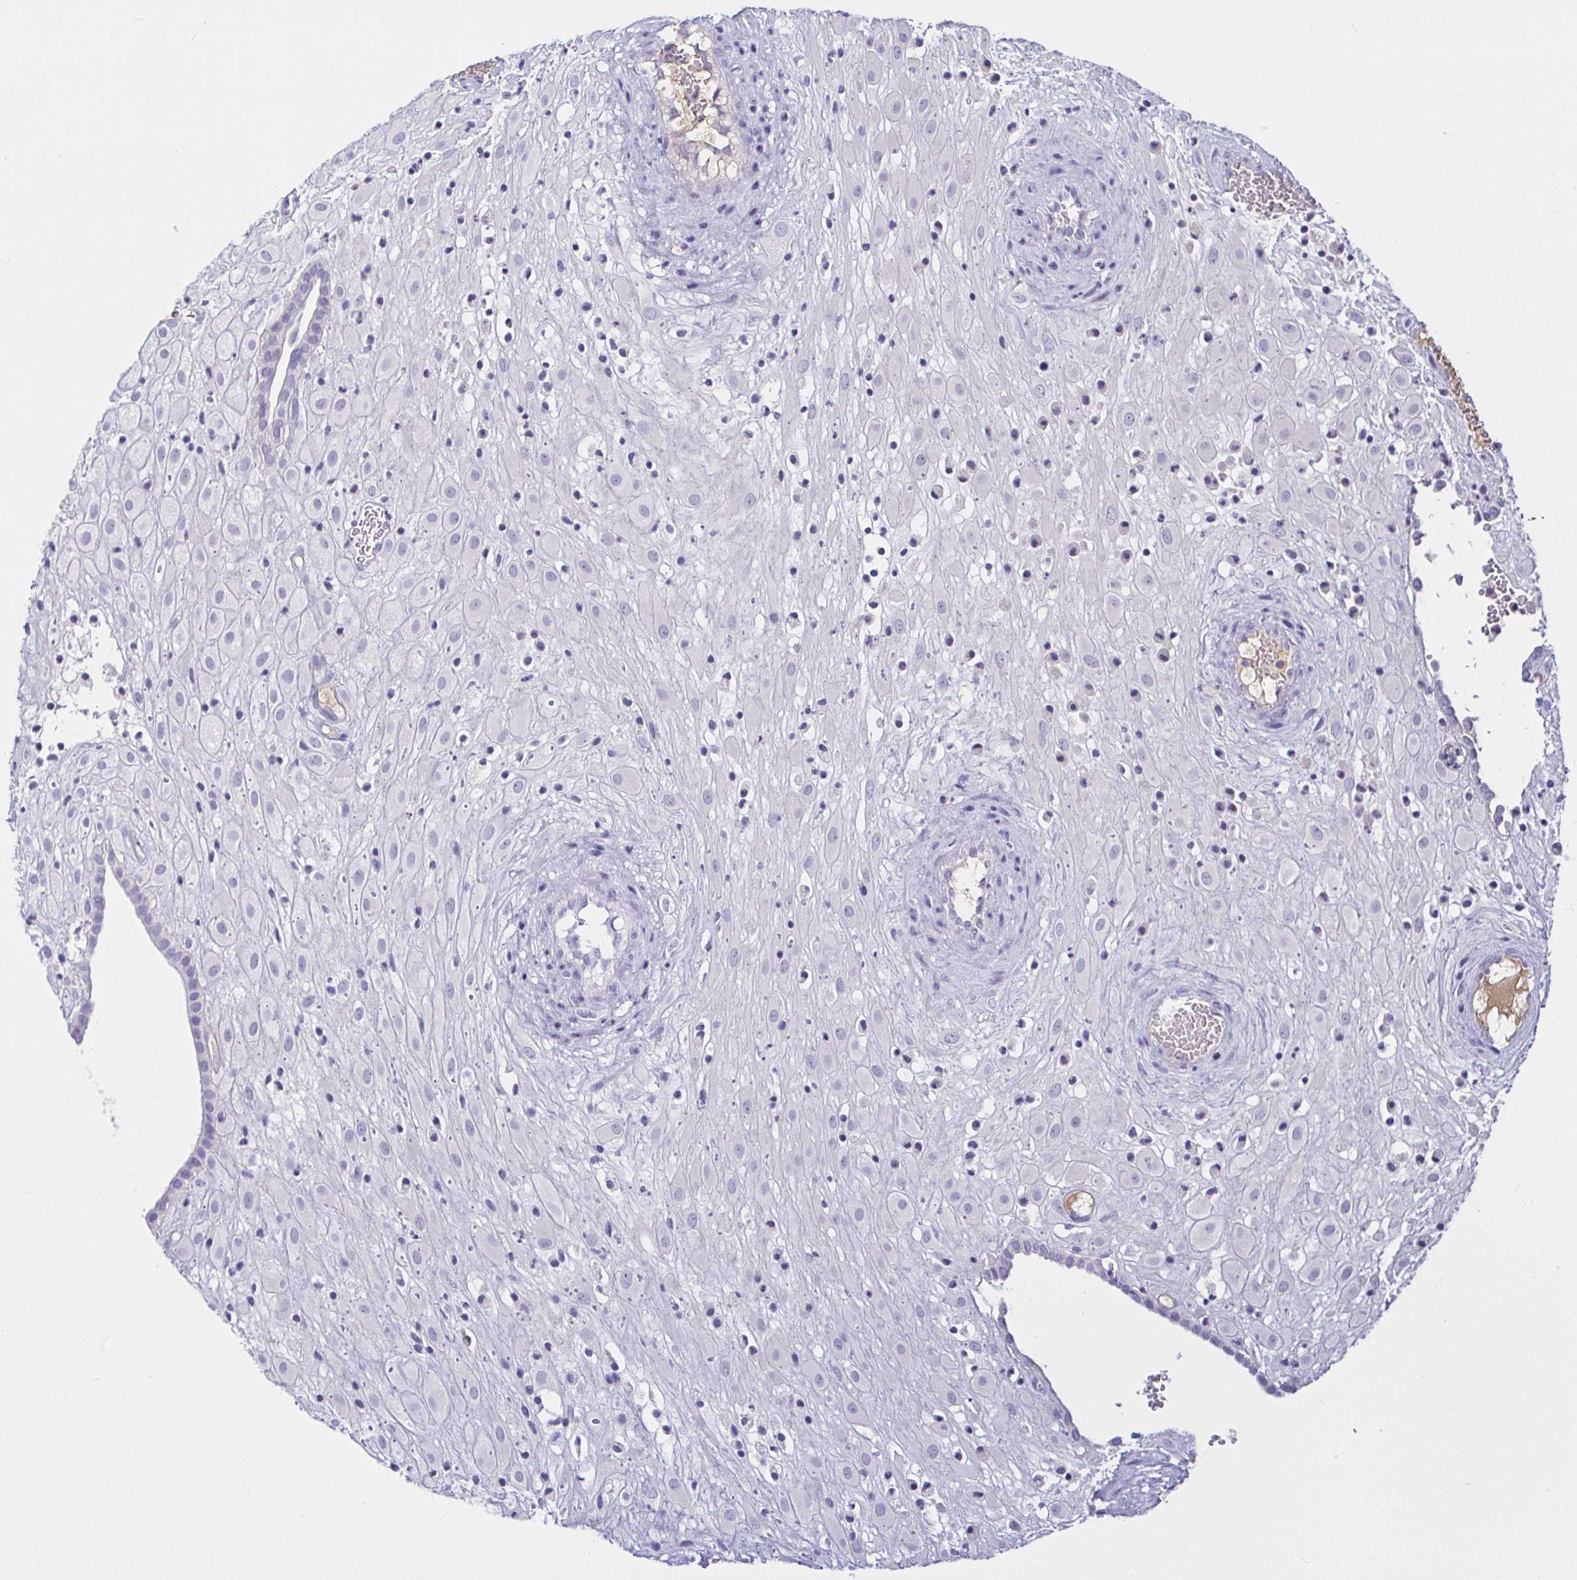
{"staining": {"intensity": "negative", "quantity": "none", "location": "none"}, "tissue": "placenta", "cell_type": "Decidual cells", "image_type": "normal", "snomed": [{"axis": "morphology", "description": "Normal tissue, NOS"}, {"axis": "topography", "description": "Placenta"}], "caption": "A high-resolution photomicrograph shows IHC staining of unremarkable placenta, which exhibits no significant staining in decidual cells. (Brightfield microscopy of DAB immunohistochemistry at high magnification).", "gene": "SAA2", "patient": {"sex": "female", "age": 24}}